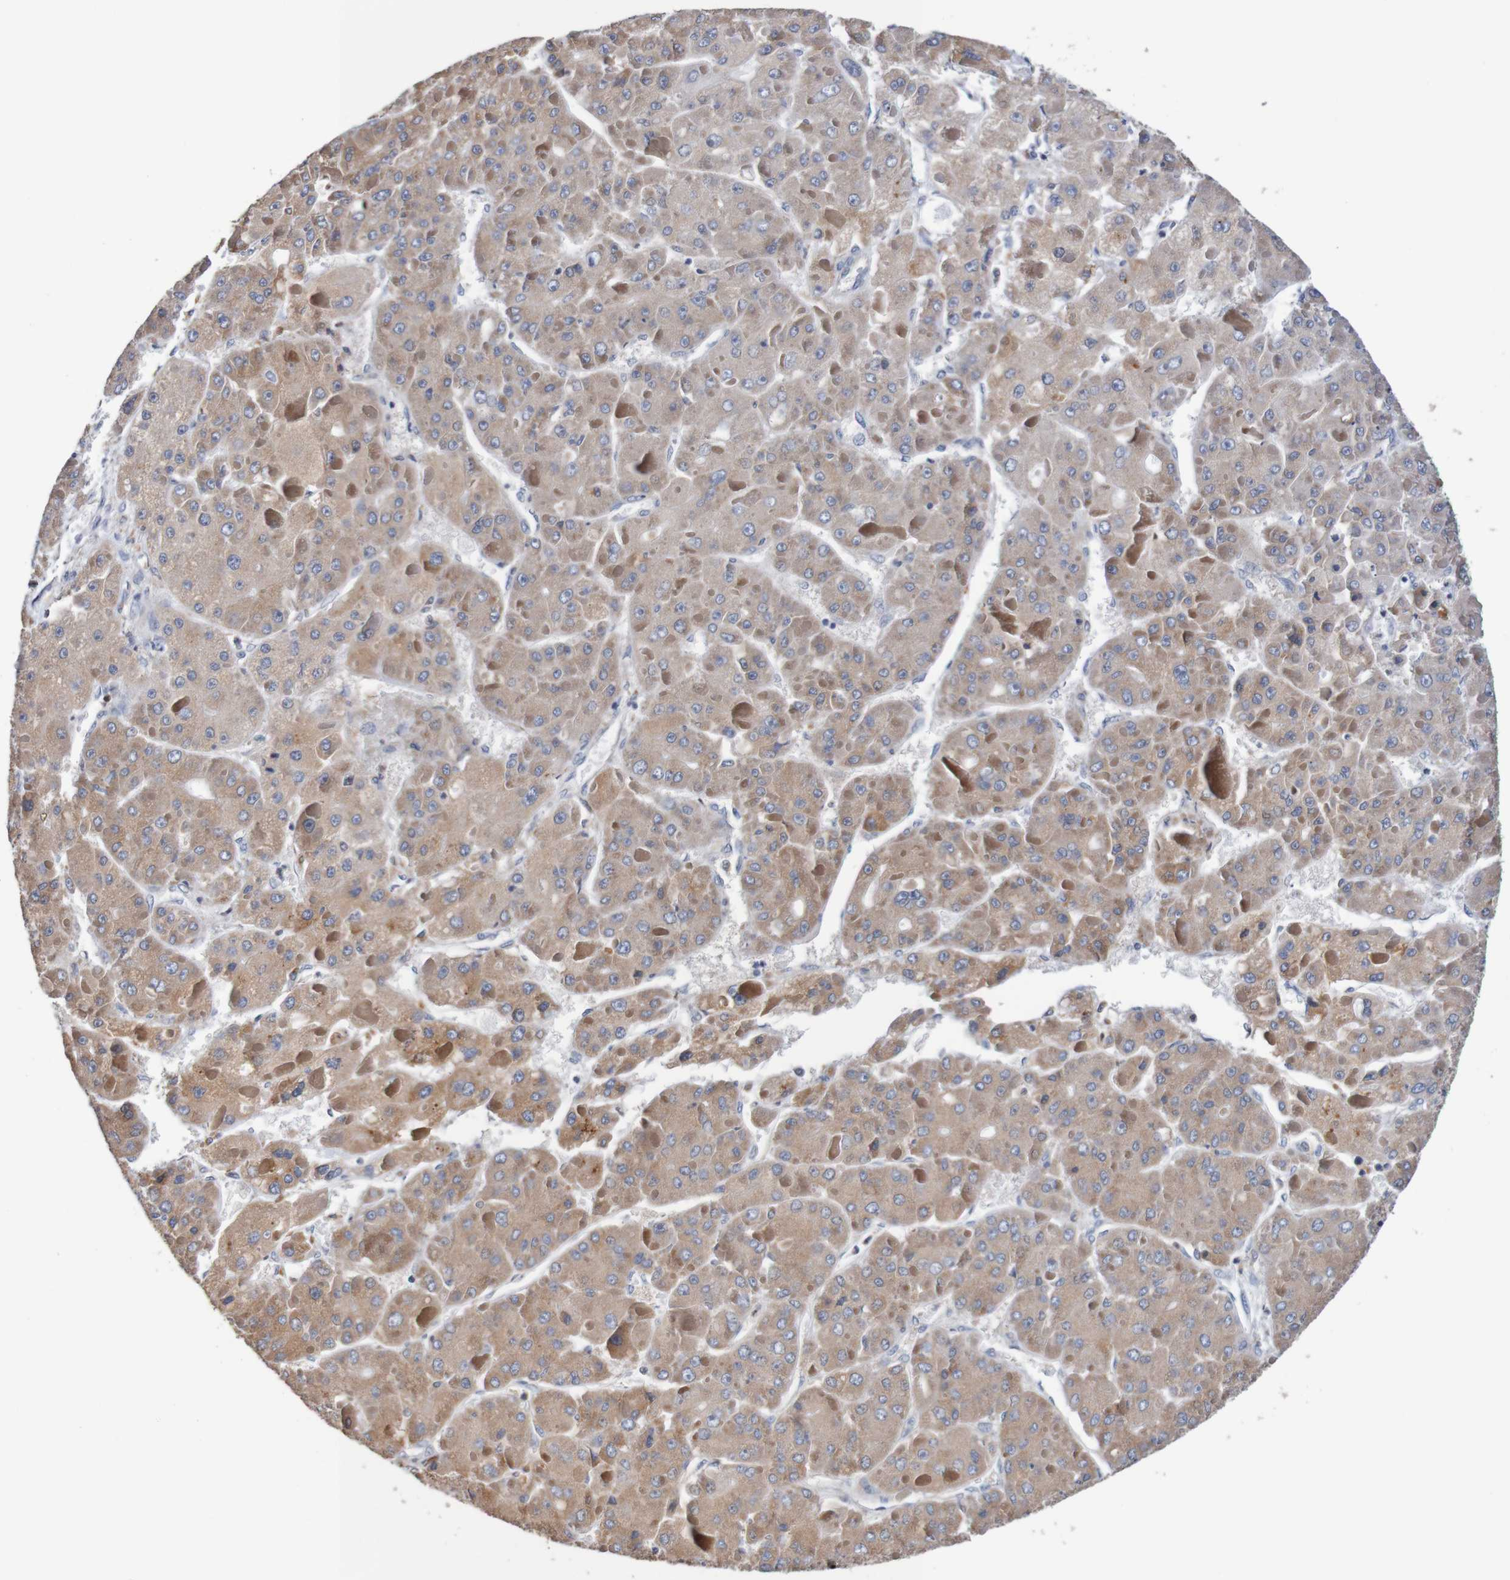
{"staining": {"intensity": "moderate", "quantity": ">75%", "location": "cytoplasmic/membranous"}, "tissue": "liver cancer", "cell_type": "Tumor cells", "image_type": "cancer", "snomed": [{"axis": "morphology", "description": "Carcinoma, Hepatocellular, NOS"}, {"axis": "topography", "description": "Liver"}], "caption": "Tumor cells reveal medium levels of moderate cytoplasmic/membranous positivity in about >75% of cells in liver cancer.", "gene": "FIBP", "patient": {"sex": "female", "age": 73}}